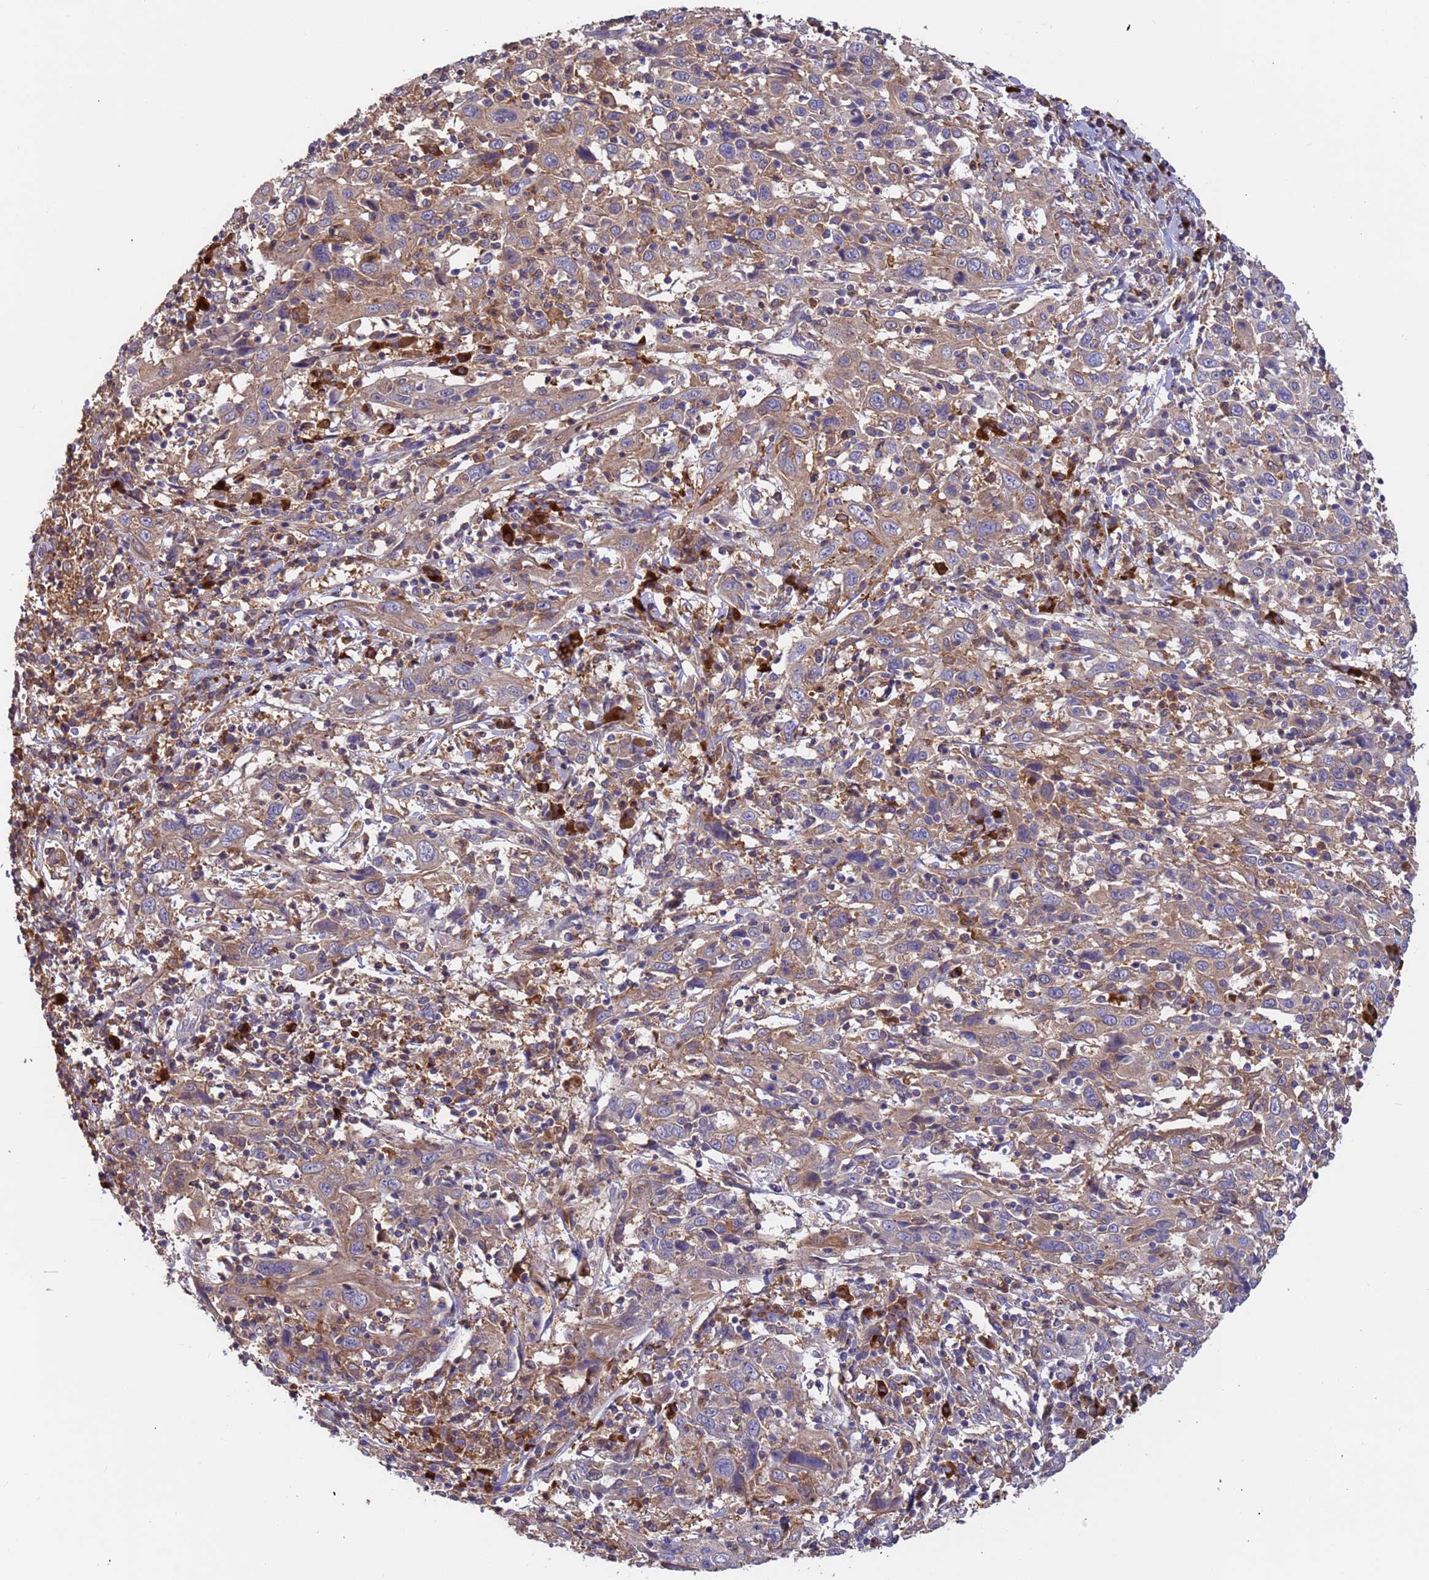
{"staining": {"intensity": "weak", "quantity": ">75%", "location": "cytoplasmic/membranous"}, "tissue": "cervical cancer", "cell_type": "Tumor cells", "image_type": "cancer", "snomed": [{"axis": "morphology", "description": "Squamous cell carcinoma, NOS"}, {"axis": "topography", "description": "Cervix"}], "caption": "This is a histology image of immunohistochemistry staining of cervical cancer (squamous cell carcinoma), which shows weak staining in the cytoplasmic/membranous of tumor cells.", "gene": "AMPD3", "patient": {"sex": "female", "age": 46}}